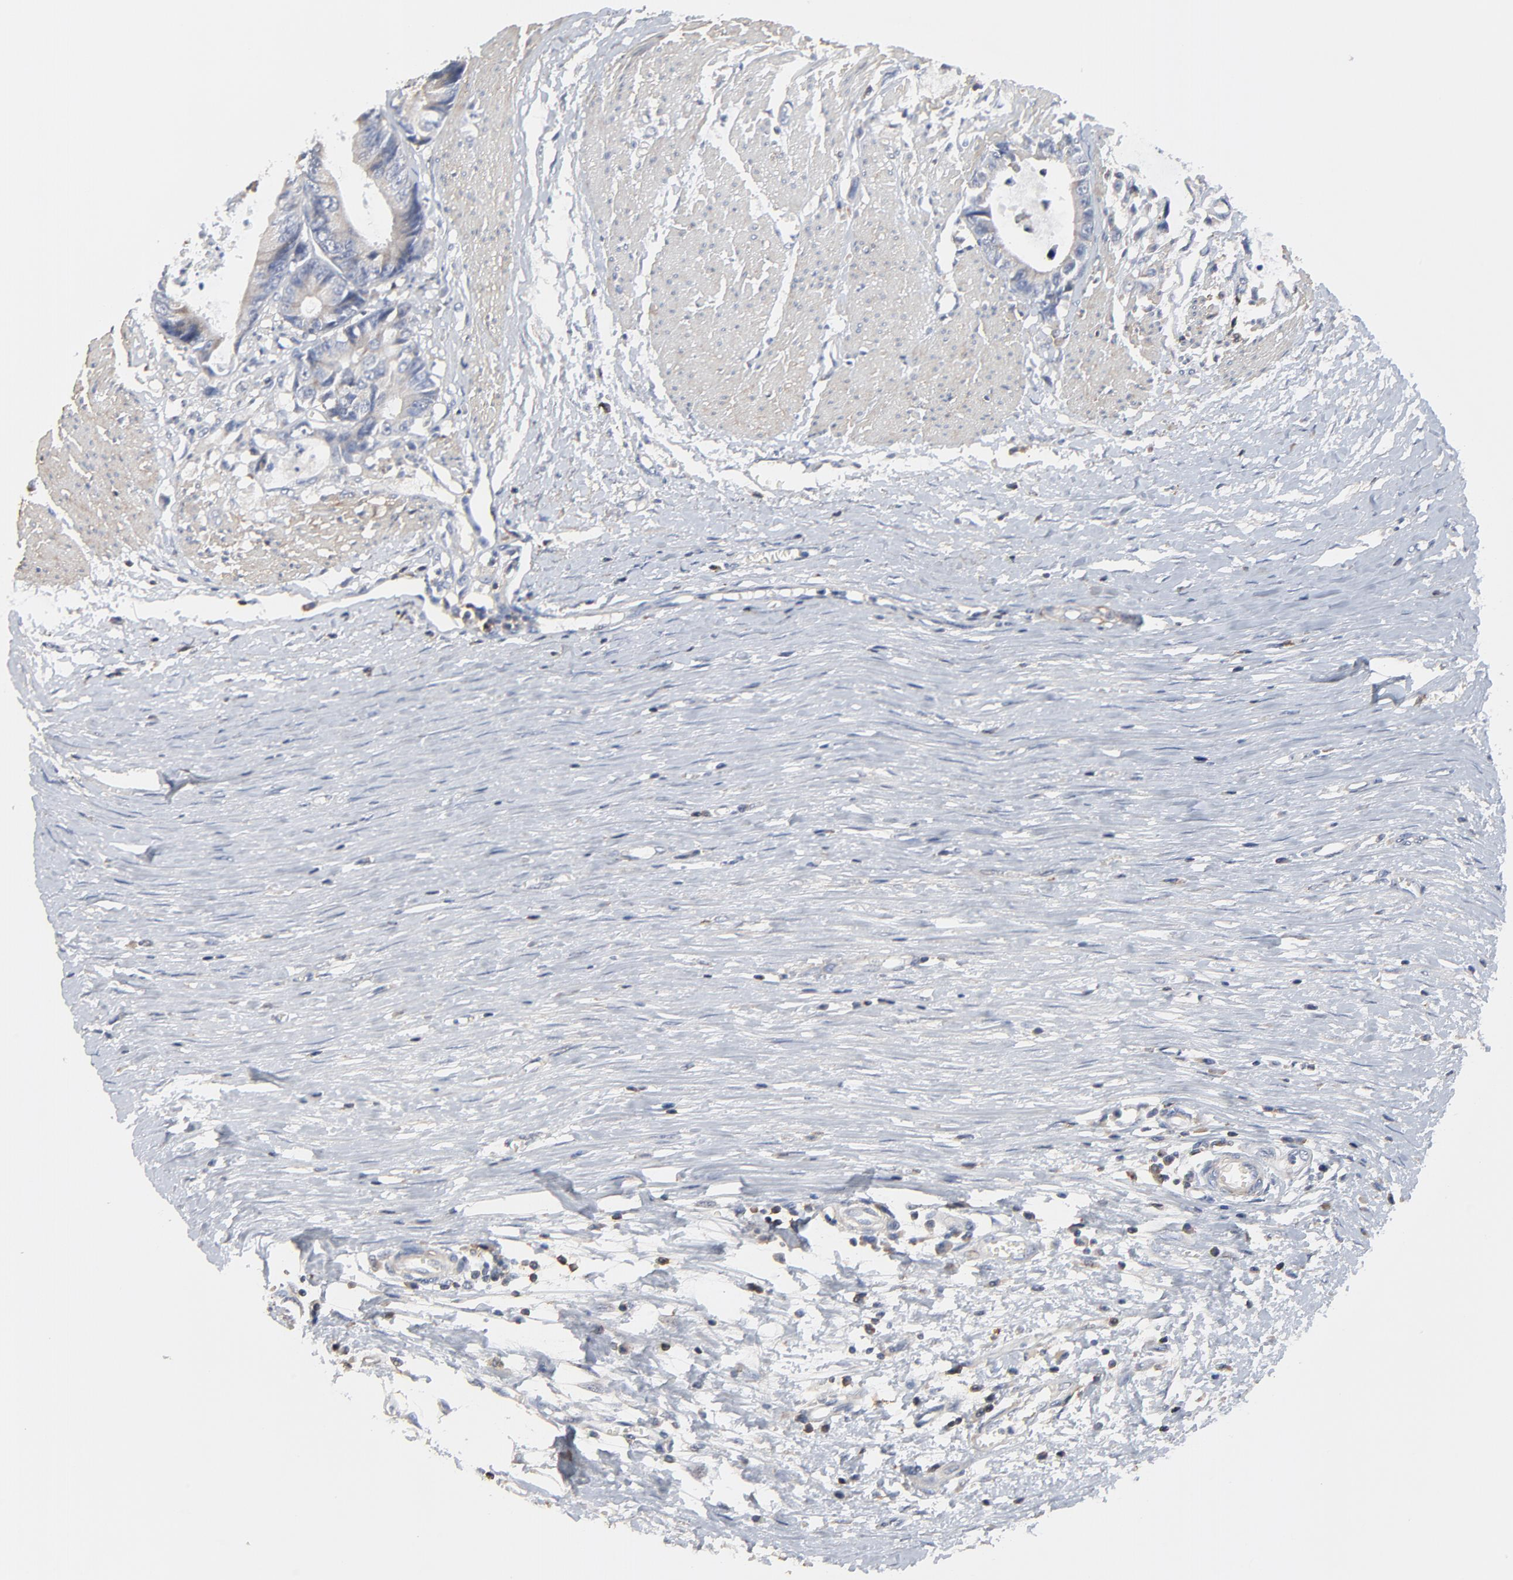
{"staining": {"intensity": "moderate", "quantity": "25%-75%", "location": "cytoplasmic/membranous"}, "tissue": "colorectal cancer", "cell_type": "Tumor cells", "image_type": "cancer", "snomed": [{"axis": "morphology", "description": "Adenocarcinoma, NOS"}, {"axis": "topography", "description": "Rectum"}], "caption": "A medium amount of moderate cytoplasmic/membranous expression is seen in approximately 25%-75% of tumor cells in colorectal cancer (adenocarcinoma) tissue.", "gene": "SKAP1", "patient": {"sex": "female", "age": 98}}